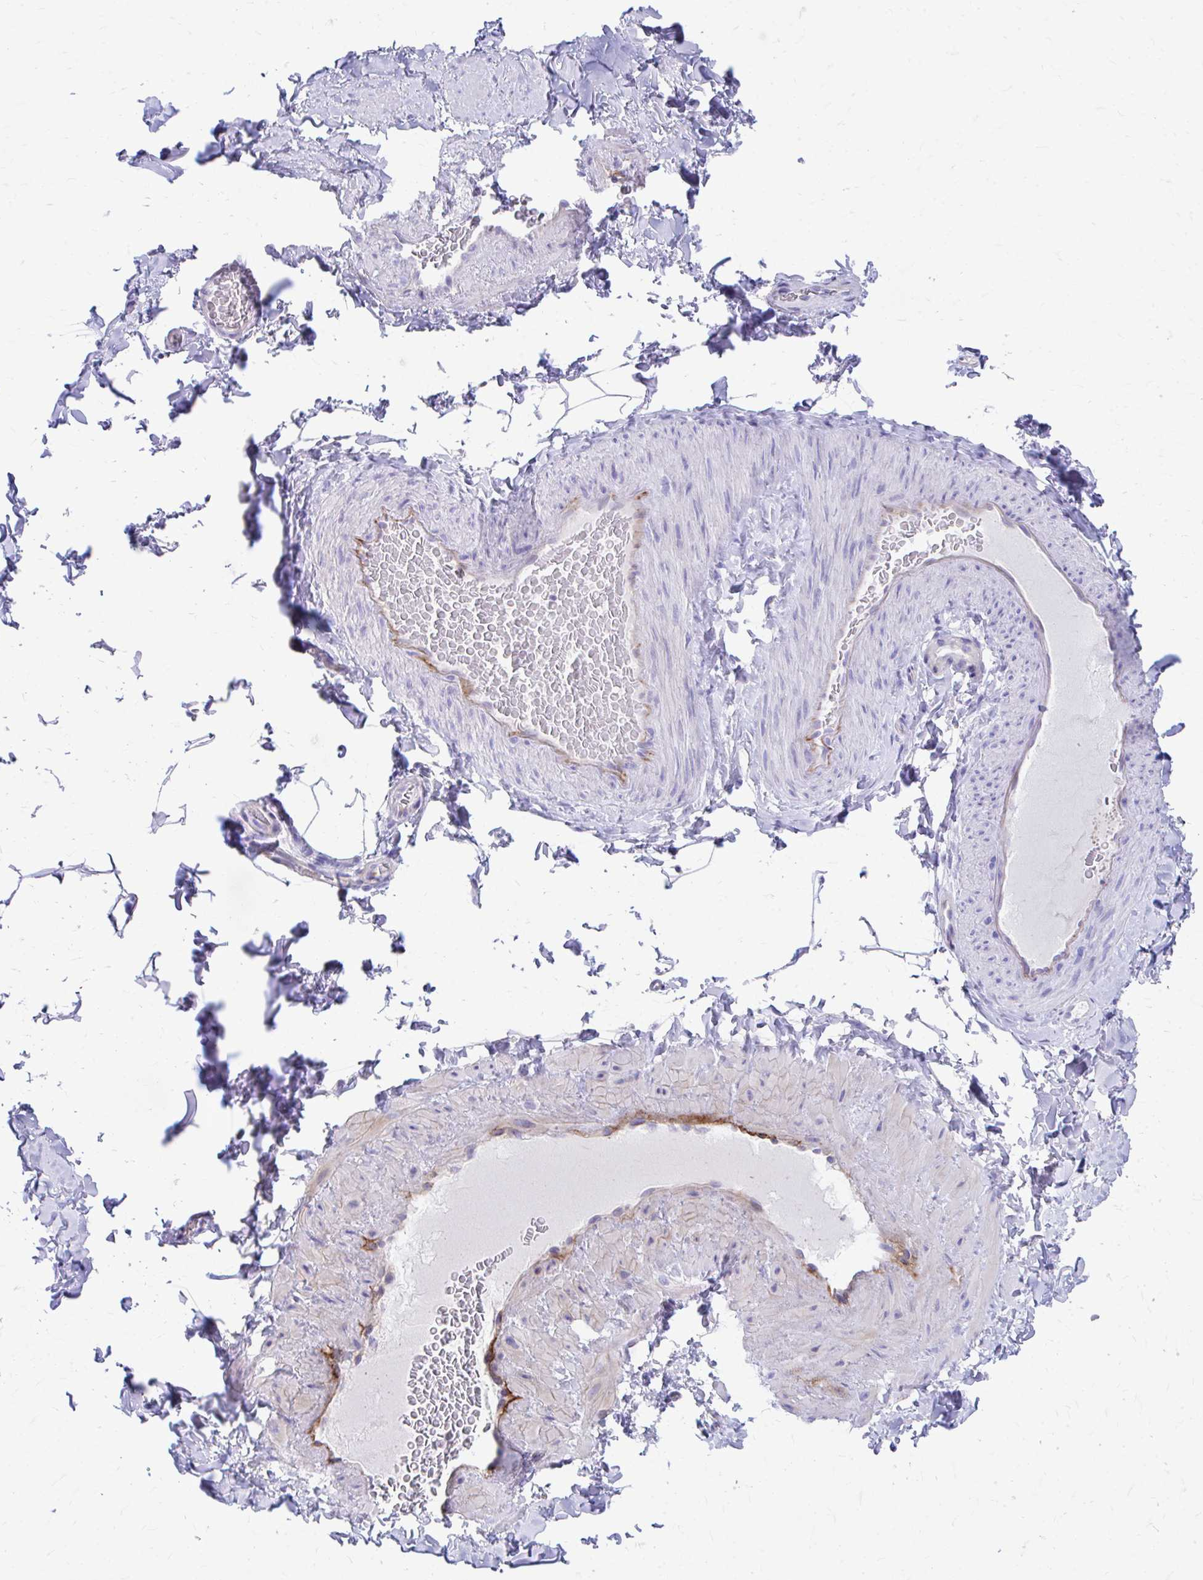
{"staining": {"intensity": "negative", "quantity": "none", "location": "none"}, "tissue": "adipose tissue", "cell_type": "Adipocytes", "image_type": "normal", "snomed": [{"axis": "morphology", "description": "Normal tissue, NOS"}, {"axis": "topography", "description": "Vascular tissue"}, {"axis": "topography", "description": "Peripheral nerve tissue"}], "caption": "Adipocytes are negative for brown protein staining in benign adipose tissue. The staining was performed using DAB to visualize the protein expression in brown, while the nuclei were stained in blue with hematoxylin (Magnification: 20x).", "gene": "ENSG00000285953", "patient": {"sex": "male", "age": 41}}